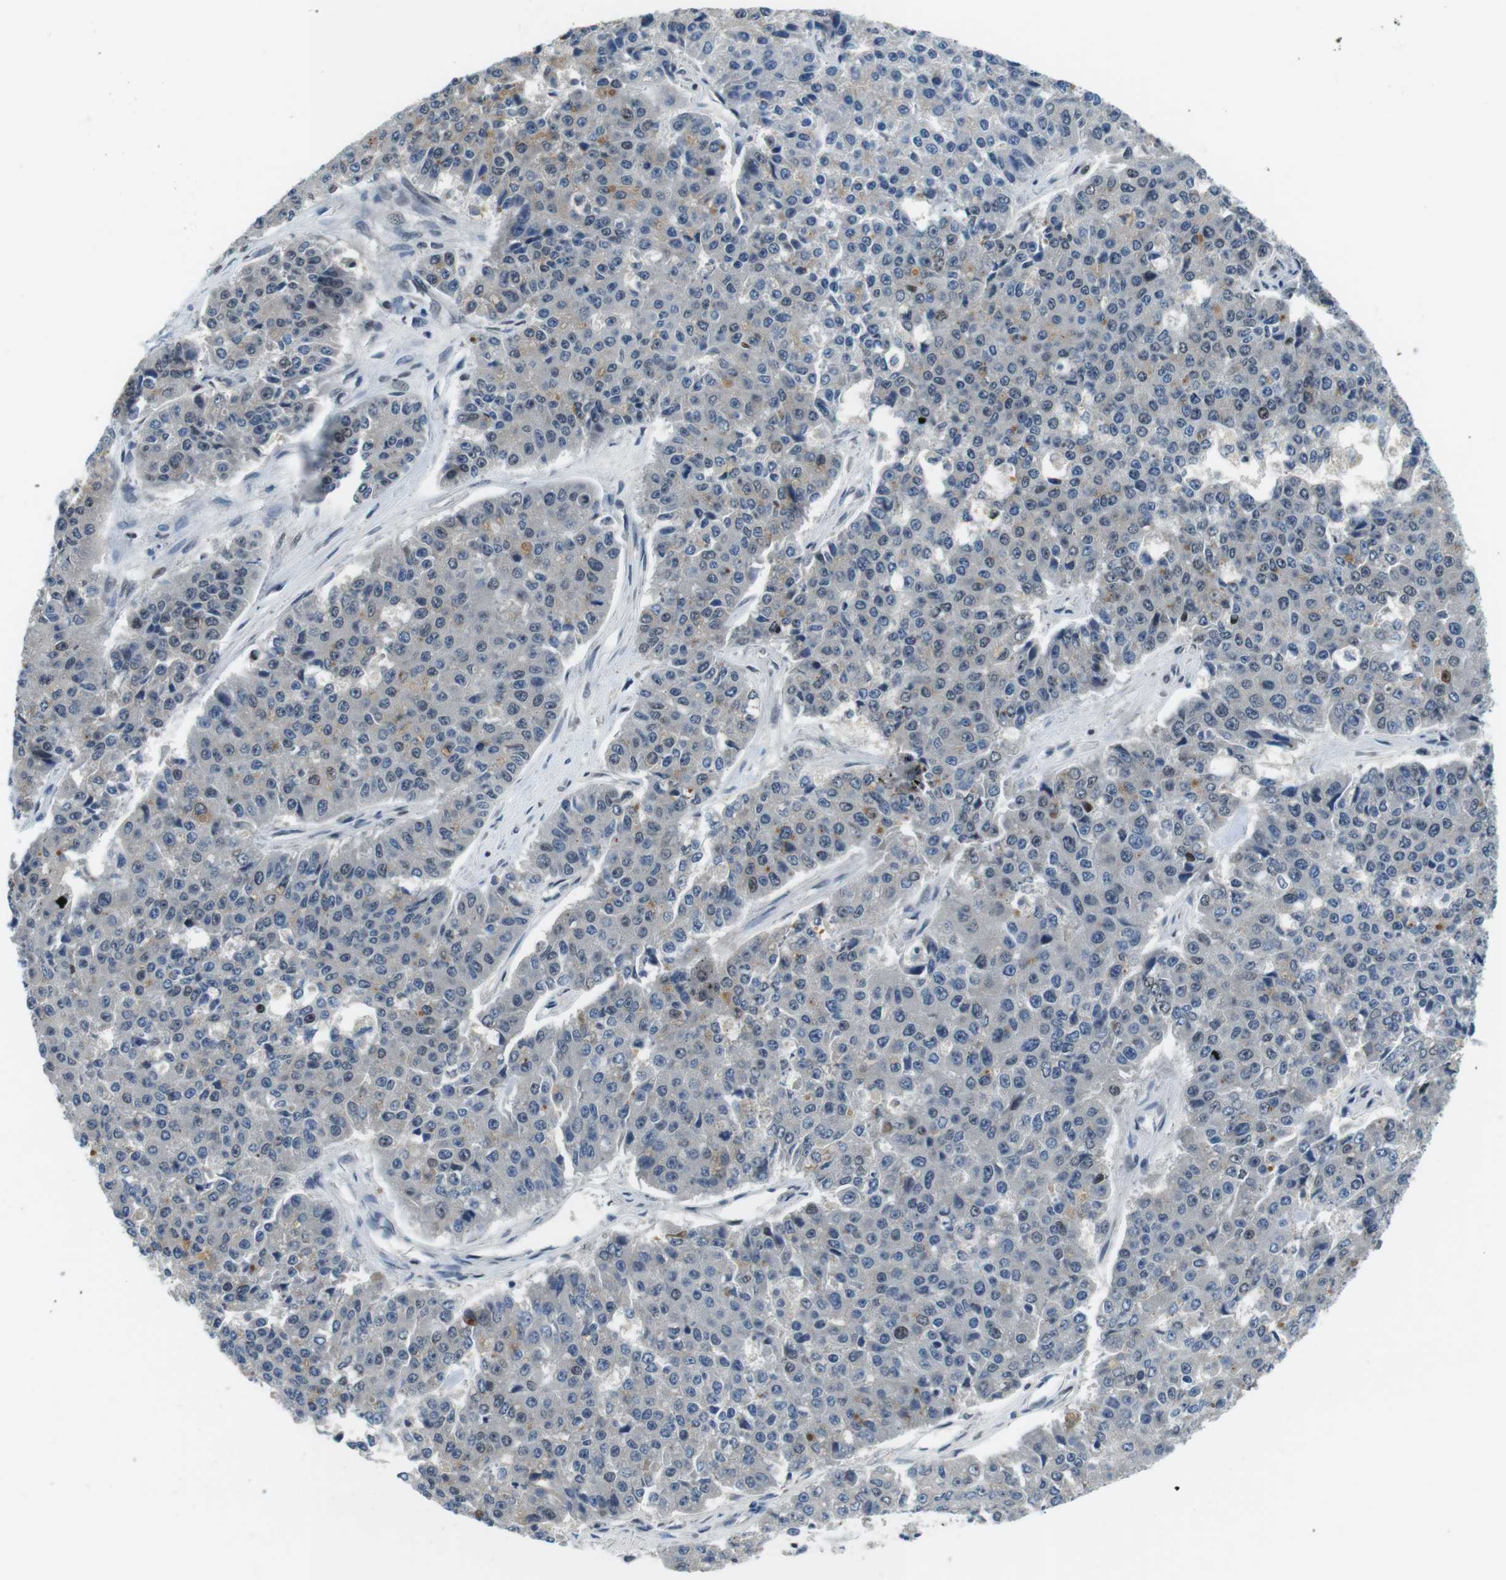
{"staining": {"intensity": "moderate", "quantity": "<25%", "location": "cytoplasmic/membranous"}, "tissue": "pancreatic cancer", "cell_type": "Tumor cells", "image_type": "cancer", "snomed": [{"axis": "morphology", "description": "Adenocarcinoma, NOS"}, {"axis": "topography", "description": "Pancreas"}], "caption": "Immunohistochemistry photomicrograph of human pancreatic adenocarcinoma stained for a protein (brown), which shows low levels of moderate cytoplasmic/membranous expression in approximately <25% of tumor cells.", "gene": "NEK4", "patient": {"sex": "male", "age": 50}}